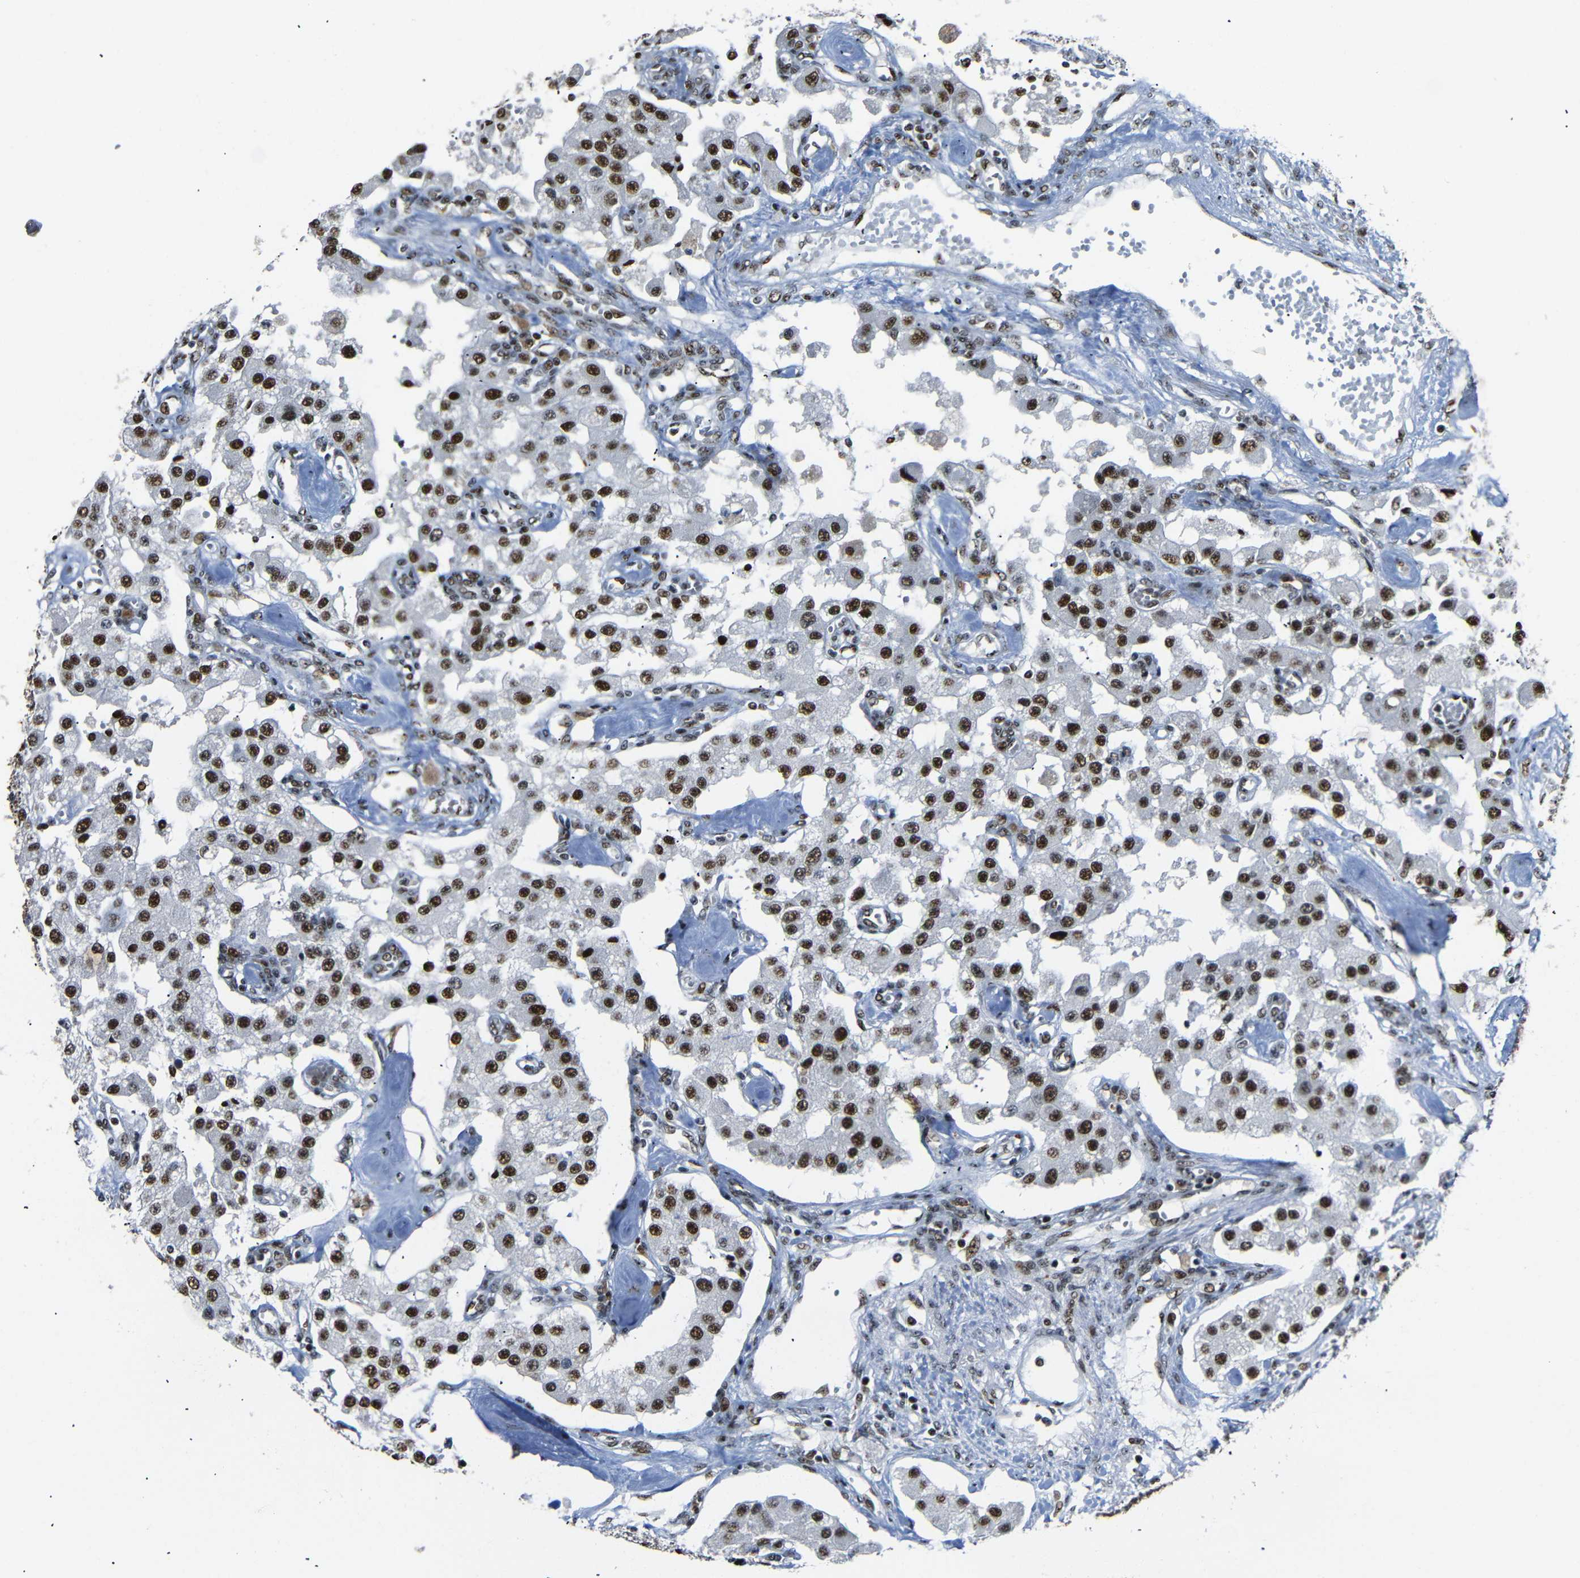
{"staining": {"intensity": "strong", "quantity": ">75%", "location": "nuclear"}, "tissue": "carcinoid", "cell_type": "Tumor cells", "image_type": "cancer", "snomed": [{"axis": "morphology", "description": "Carcinoid, malignant, NOS"}, {"axis": "topography", "description": "Pancreas"}], "caption": "Carcinoid was stained to show a protein in brown. There is high levels of strong nuclear staining in approximately >75% of tumor cells.", "gene": "SETDB2", "patient": {"sex": "male", "age": 41}}